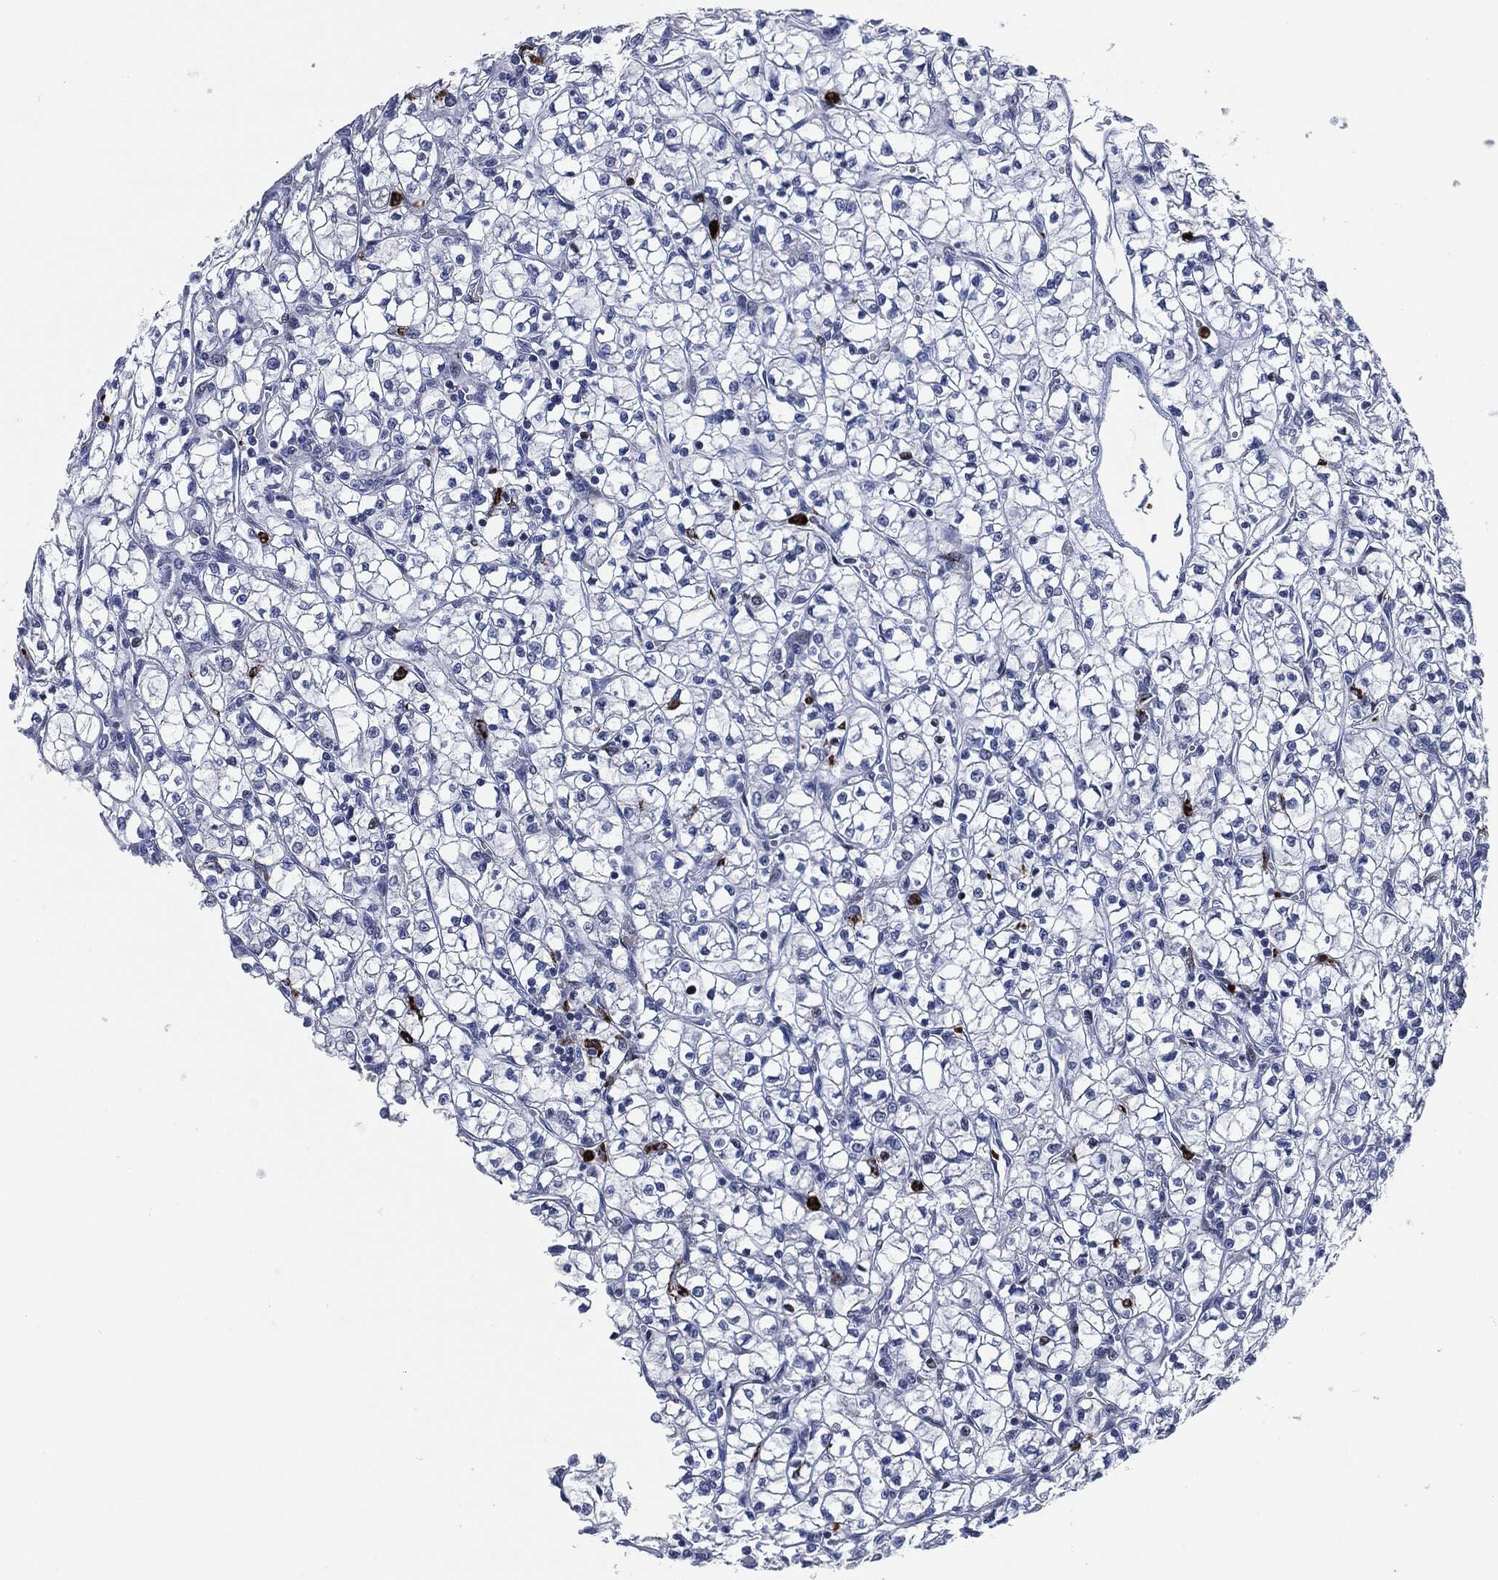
{"staining": {"intensity": "negative", "quantity": "none", "location": "none"}, "tissue": "renal cancer", "cell_type": "Tumor cells", "image_type": "cancer", "snomed": [{"axis": "morphology", "description": "Adenocarcinoma, NOS"}, {"axis": "topography", "description": "Kidney"}], "caption": "There is no significant staining in tumor cells of renal cancer.", "gene": "MPO", "patient": {"sex": "female", "age": 64}}